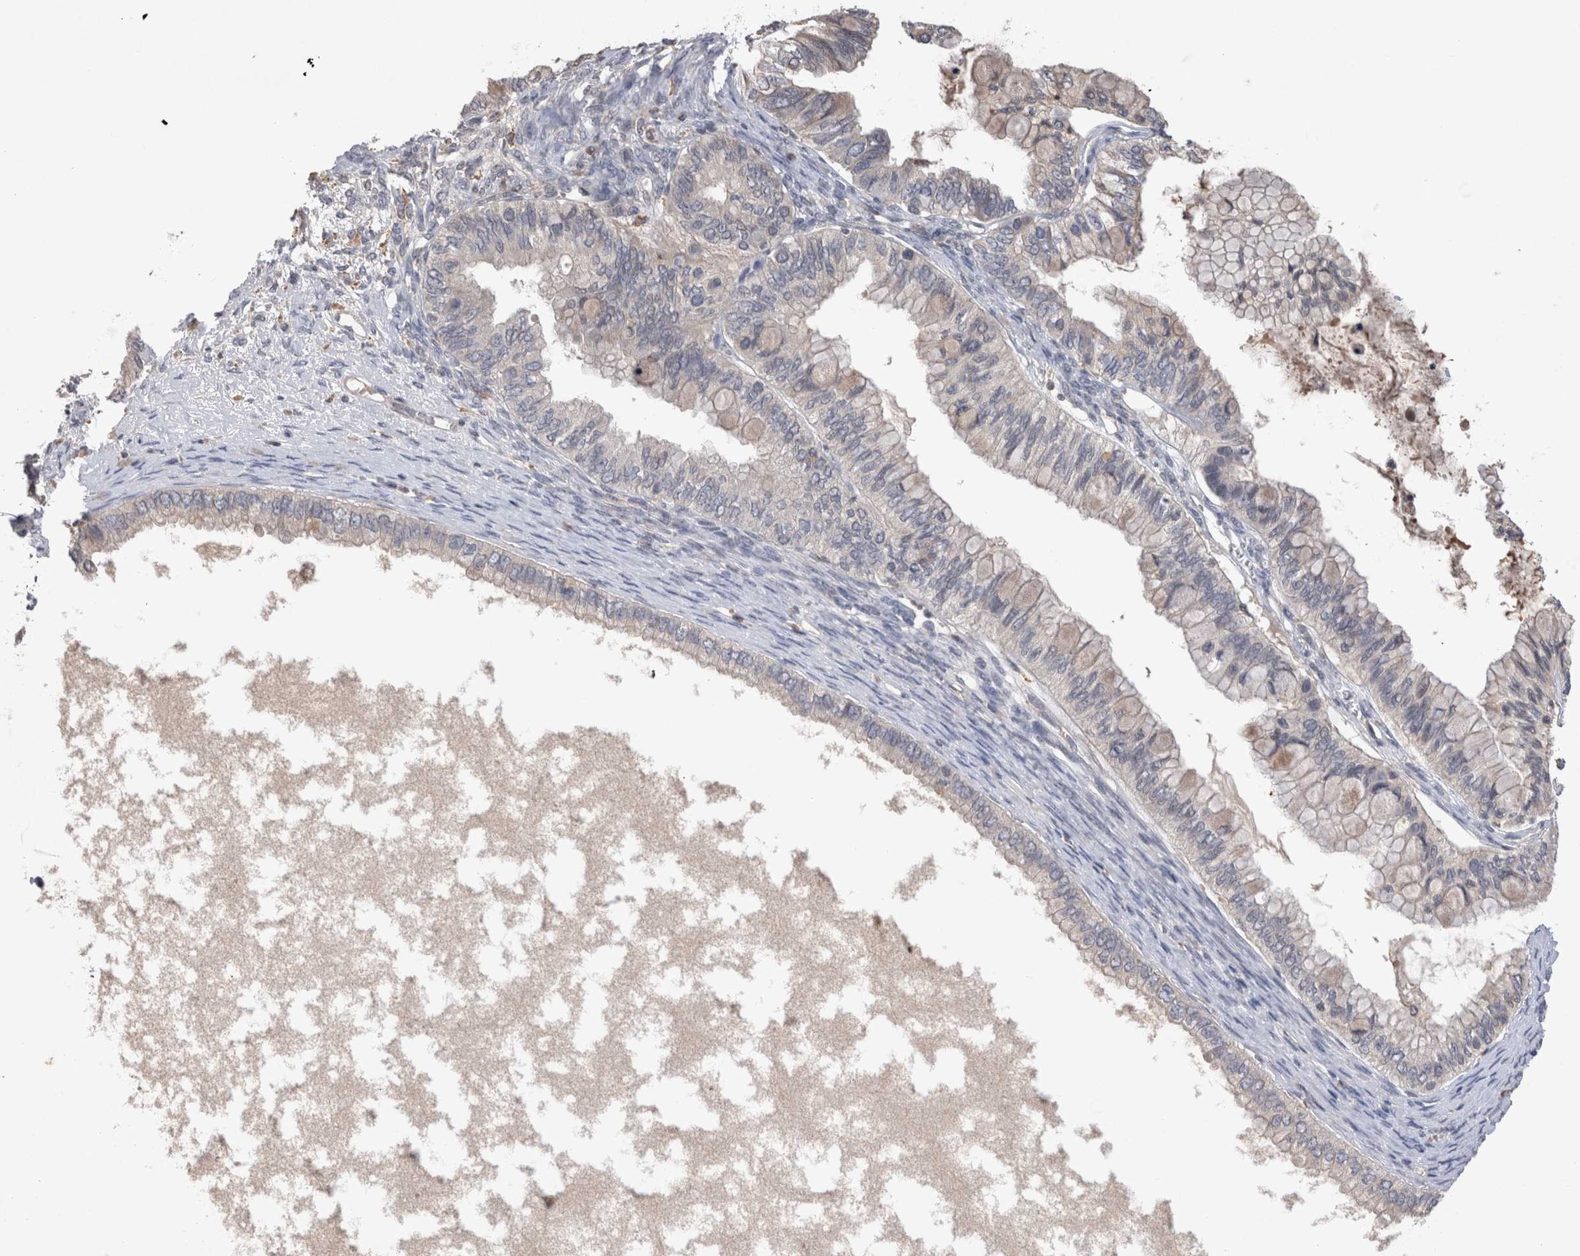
{"staining": {"intensity": "negative", "quantity": "none", "location": "none"}, "tissue": "ovarian cancer", "cell_type": "Tumor cells", "image_type": "cancer", "snomed": [{"axis": "morphology", "description": "Cystadenocarcinoma, mucinous, NOS"}, {"axis": "topography", "description": "Ovary"}], "caption": "IHC histopathology image of neoplastic tissue: human ovarian mucinous cystadenocarcinoma stained with DAB displays no significant protein positivity in tumor cells.", "gene": "VSIG4", "patient": {"sex": "female", "age": 80}}